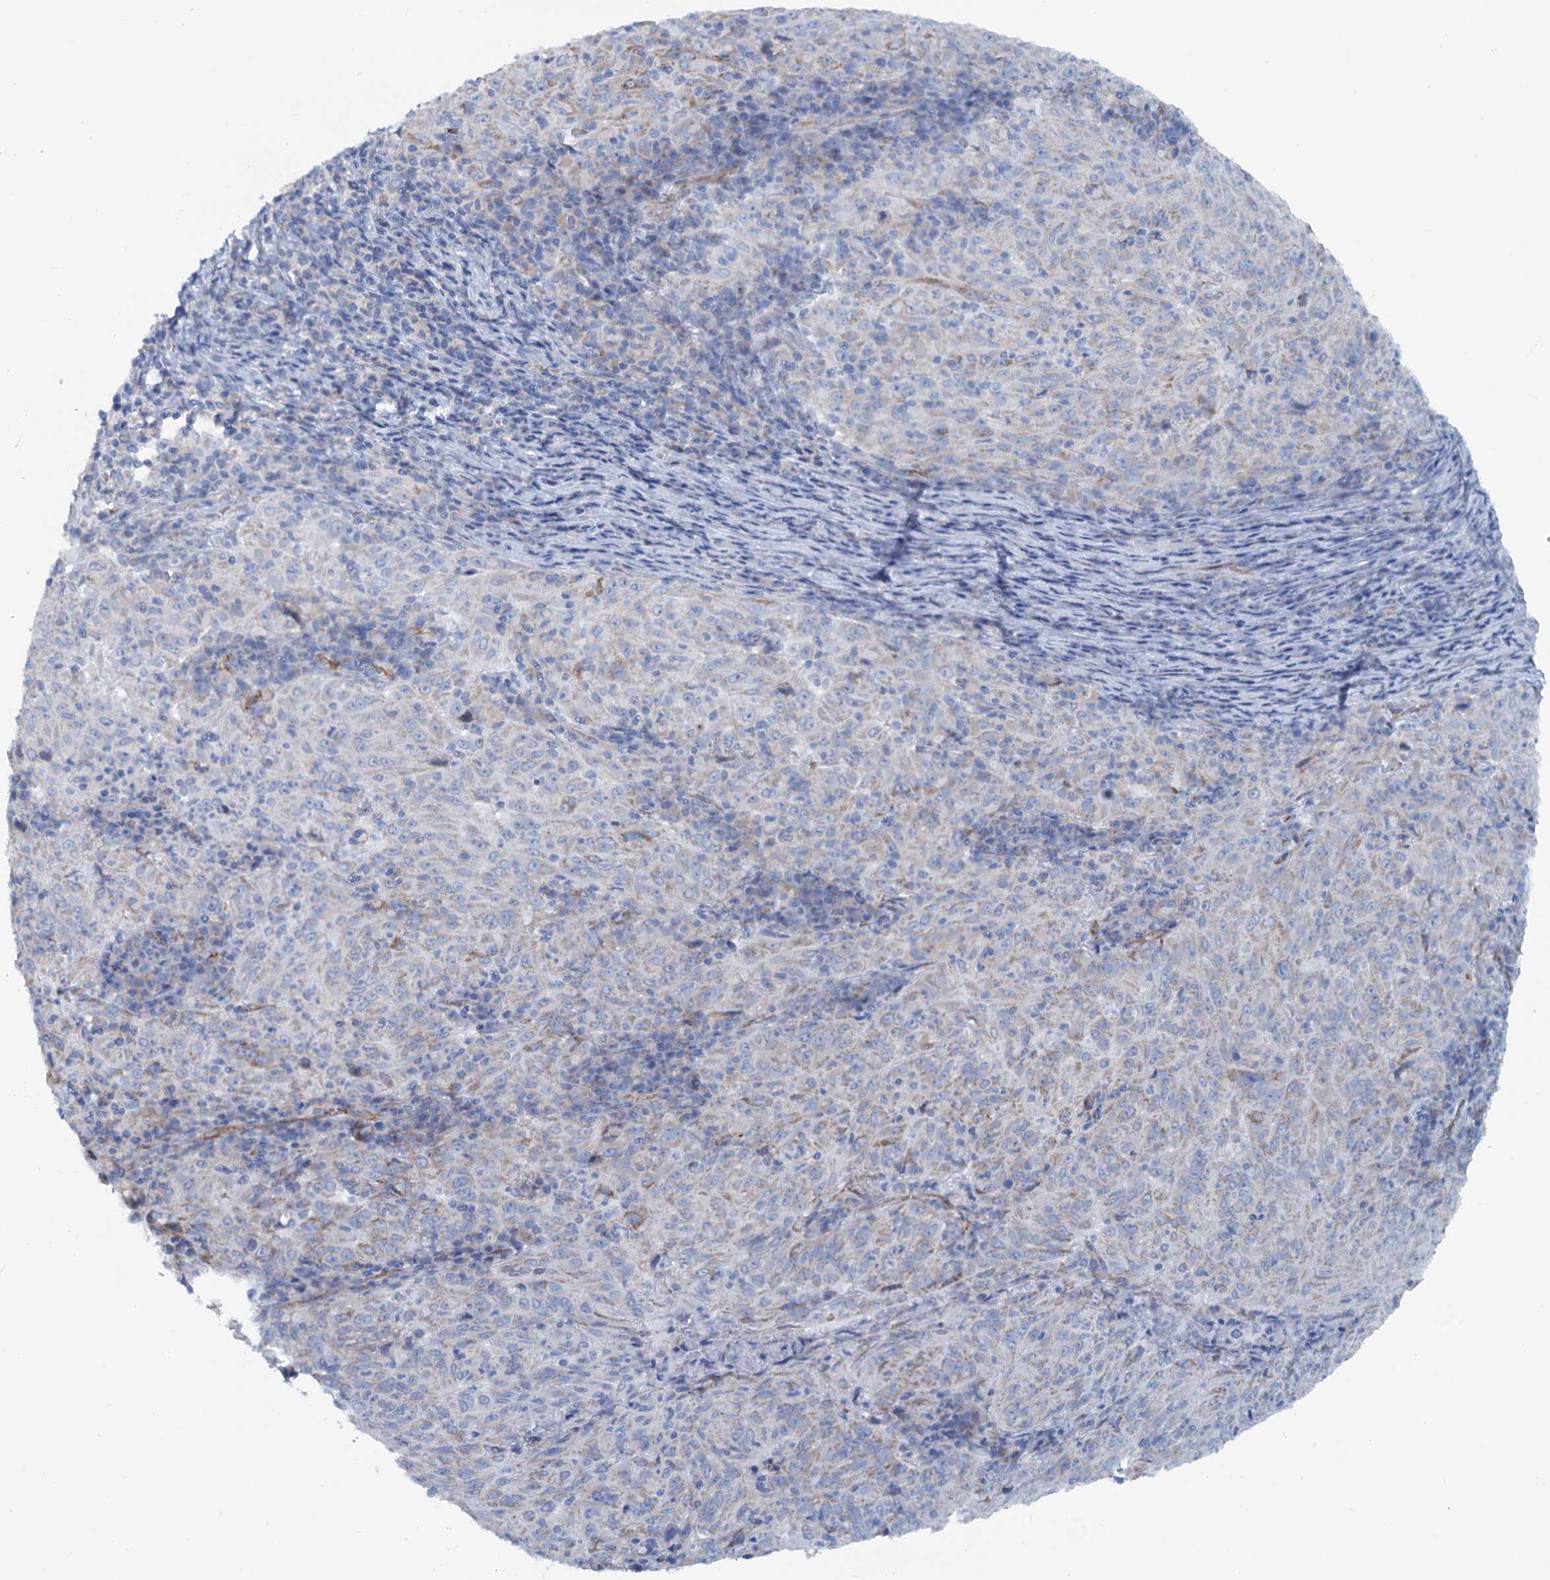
{"staining": {"intensity": "weak", "quantity": "<25%", "location": "cytoplasmic/membranous"}, "tissue": "pancreatic cancer", "cell_type": "Tumor cells", "image_type": "cancer", "snomed": [{"axis": "morphology", "description": "Adenocarcinoma, NOS"}, {"axis": "topography", "description": "Pancreas"}], "caption": "High magnification brightfield microscopy of adenocarcinoma (pancreatic) stained with DAB (3,3'-diaminobenzidine) (brown) and counterstained with hematoxylin (blue): tumor cells show no significant staining. (Stains: DAB (3,3'-diaminobenzidine) immunohistochemistry with hematoxylin counter stain, Microscopy: brightfield microscopy at high magnification).", "gene": "SLC1A3", "patient": {"sex": "male", "age": 63}}